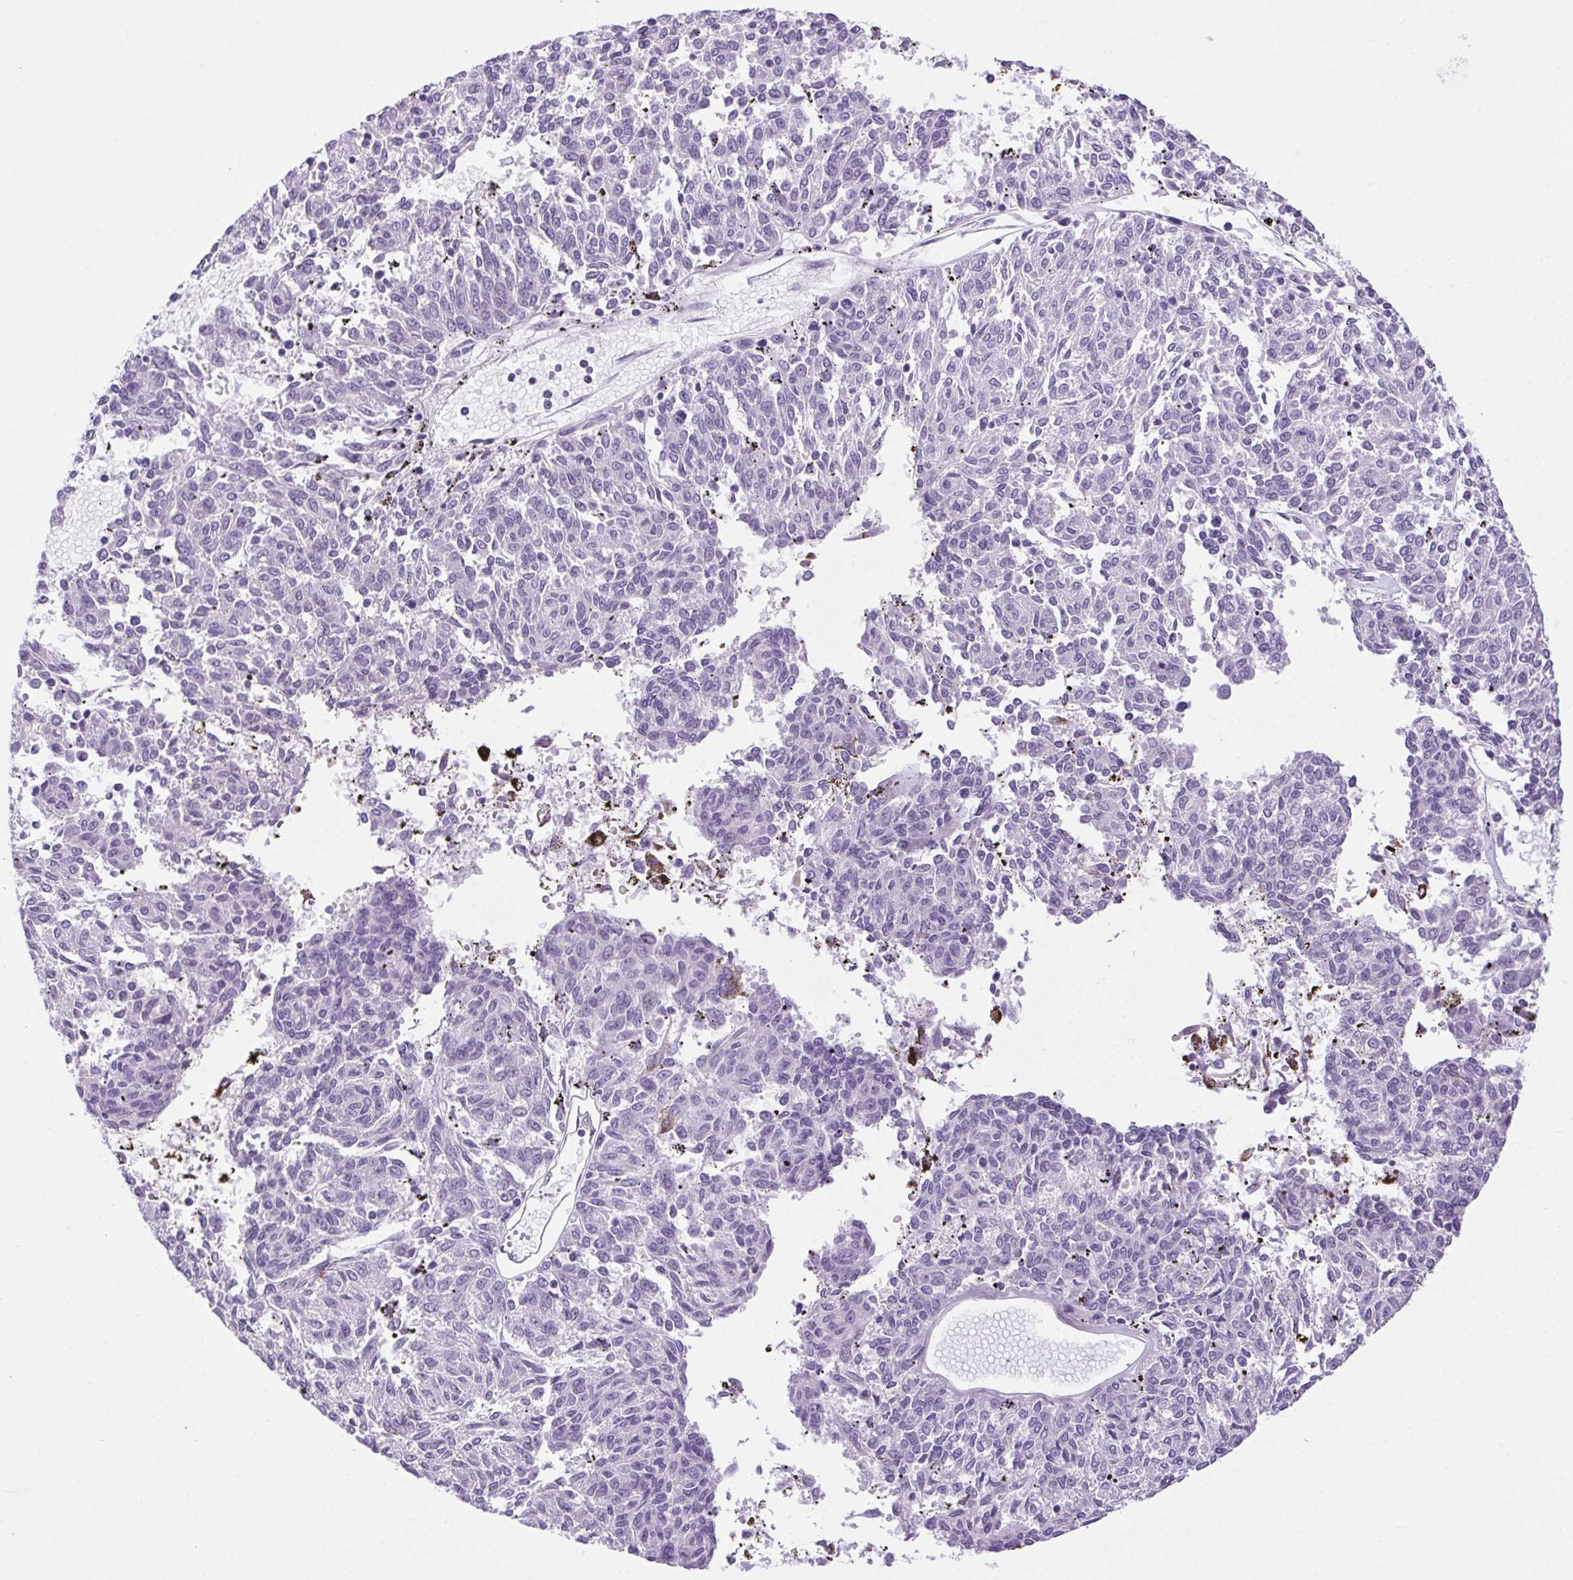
{"staining": {"intensity": "negative", "quantity": "none", "location": "none"}, "tissue": "melanoma", "cell_type": "Tumor cells", "image_type": "cancer", "snomed": [{"axis": "morphology", "description": "Malignant melanoma, NOS"}, {"axis": "topography", "description": "Skin"}], "caption": "Immunohistochemical staining of malignant melanoma demonstrates no significant expression in tumor cells.", "gene": "SHCBP1L", "patient": {"sex": "female", "age": 72}}